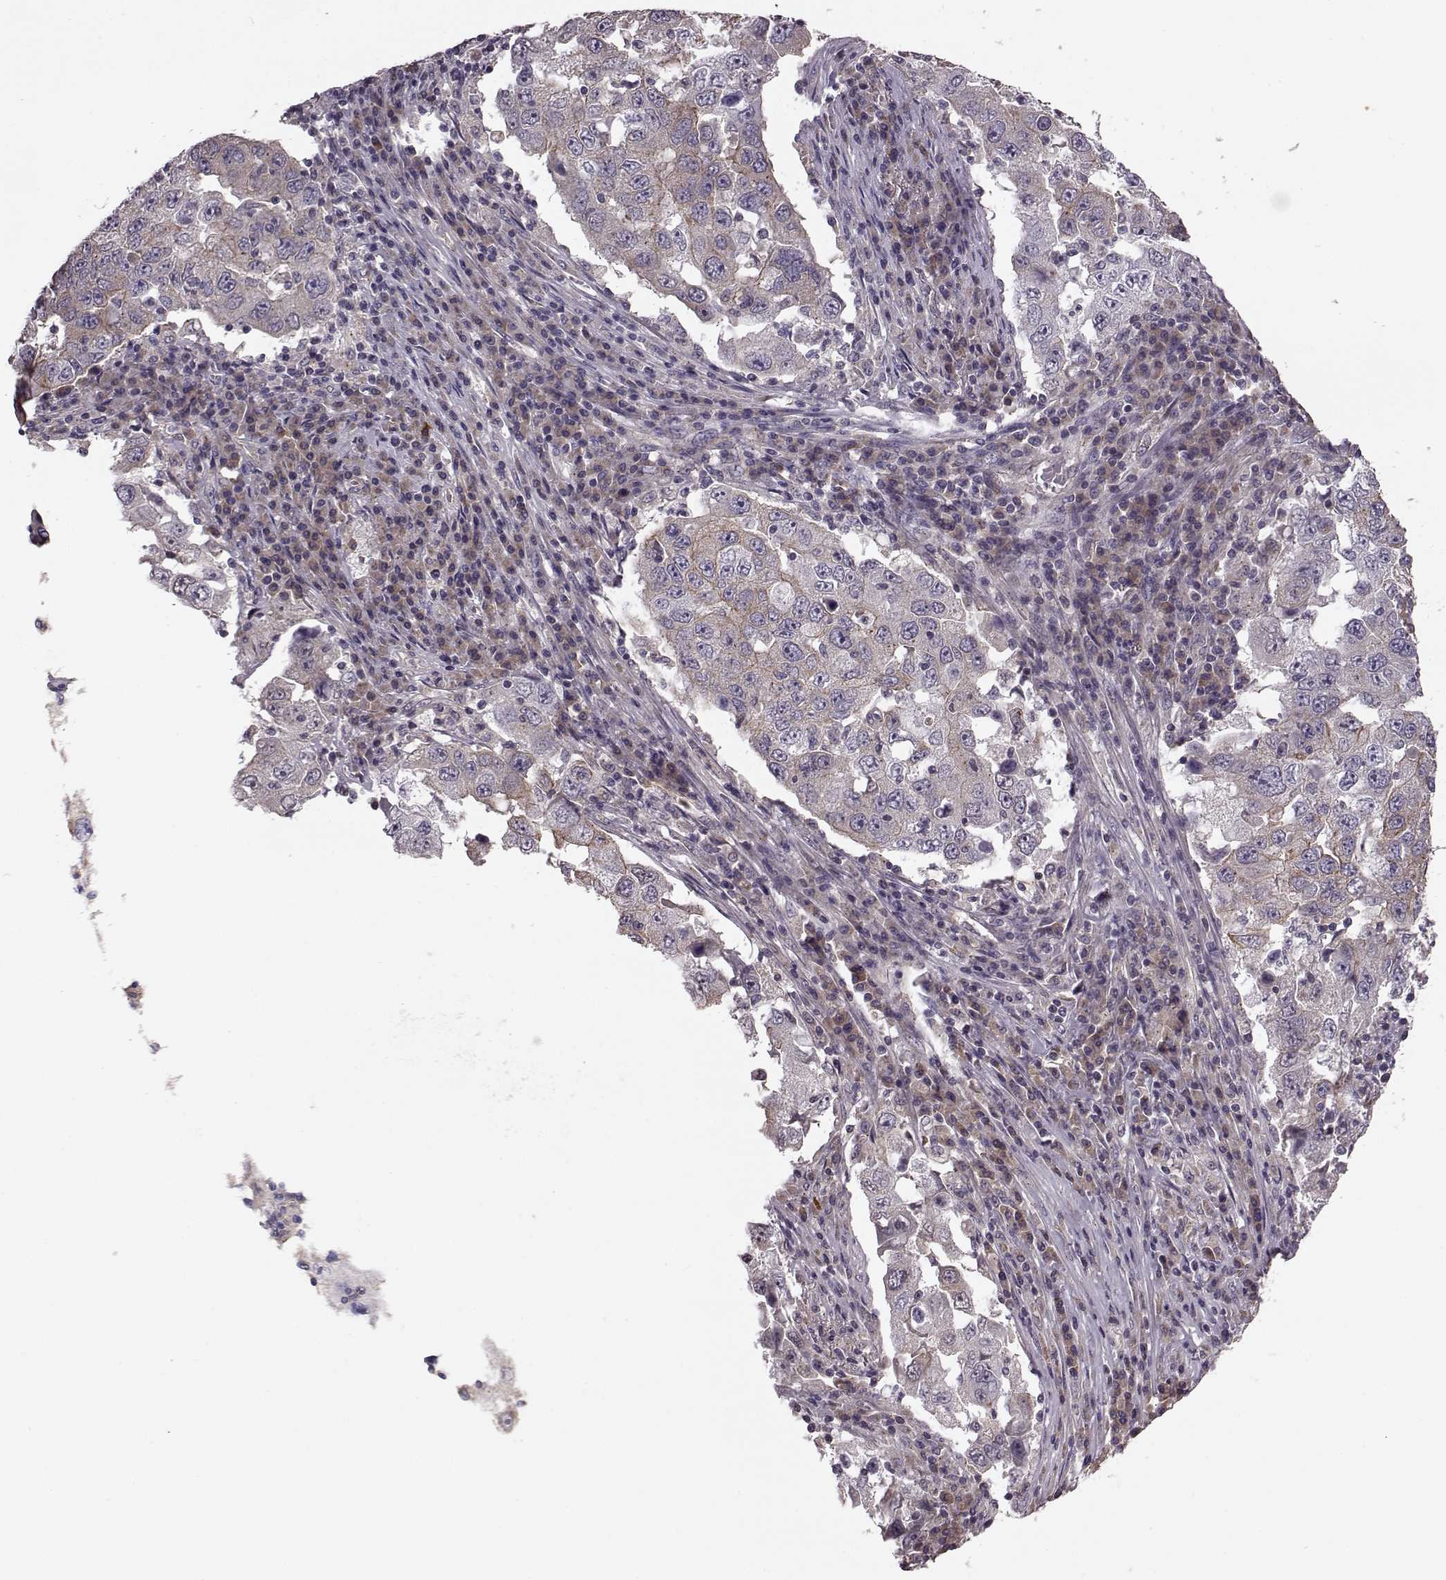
{"staining": {"intensity": "weak", "quantity": "<25%", "location": "cytoplasmic/membranous"}, "tissue": "lung cancer", "cell_type": "Tumor cells", "image_type": "cancer", "snomed": [{"axis": "morphology", "description": "Adenocarcinoma, NOS"}, {"axis": "topography", "description": "Lung"}], "caption": "An image of adenocarcinoma (lung) stained for a protein shows no brown staining in tumor cells.", "gene": "NTF3", "patient": {"sex": "male", "age": 73}}